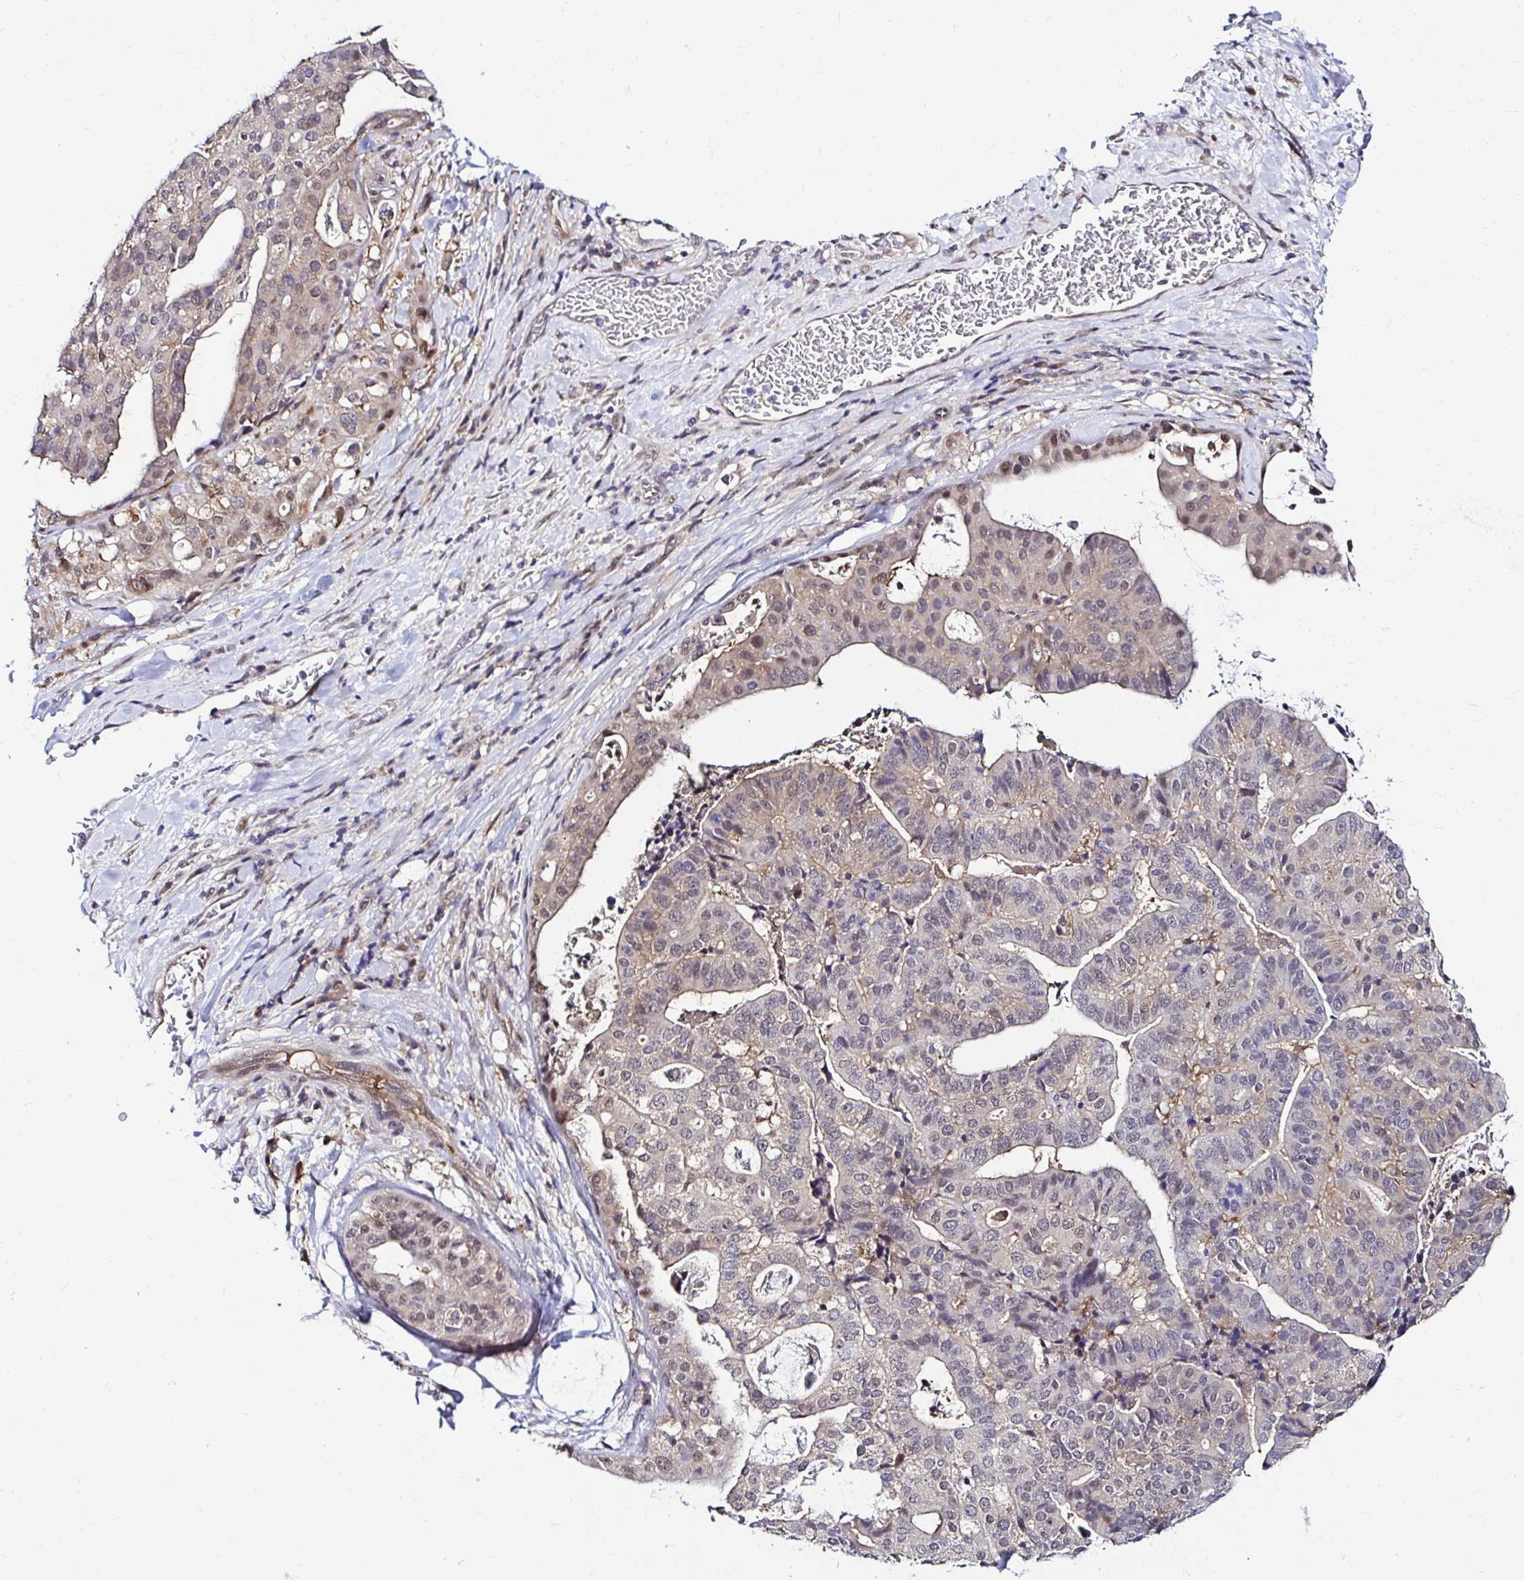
{"staining": {"intensity": "moderate", "quantity": "<25%", "location": "nuclear"}, "tissue": "stomach cancer", "cell_type": "Tumor cells", "image_type": "cancer", "snomed": [{"axis": "morphology", "description": "Adenocarcinoma, NOS"}, {"axis": "topography", "description": "Stomach"}], "caption": "This micrograph shows IHC staining of human stomach cancer, with low moderate nuclear positivity in about <25% of tumor cells.", "gene": "PSMD3", "patient": {"sex": "male", "age": 48}}